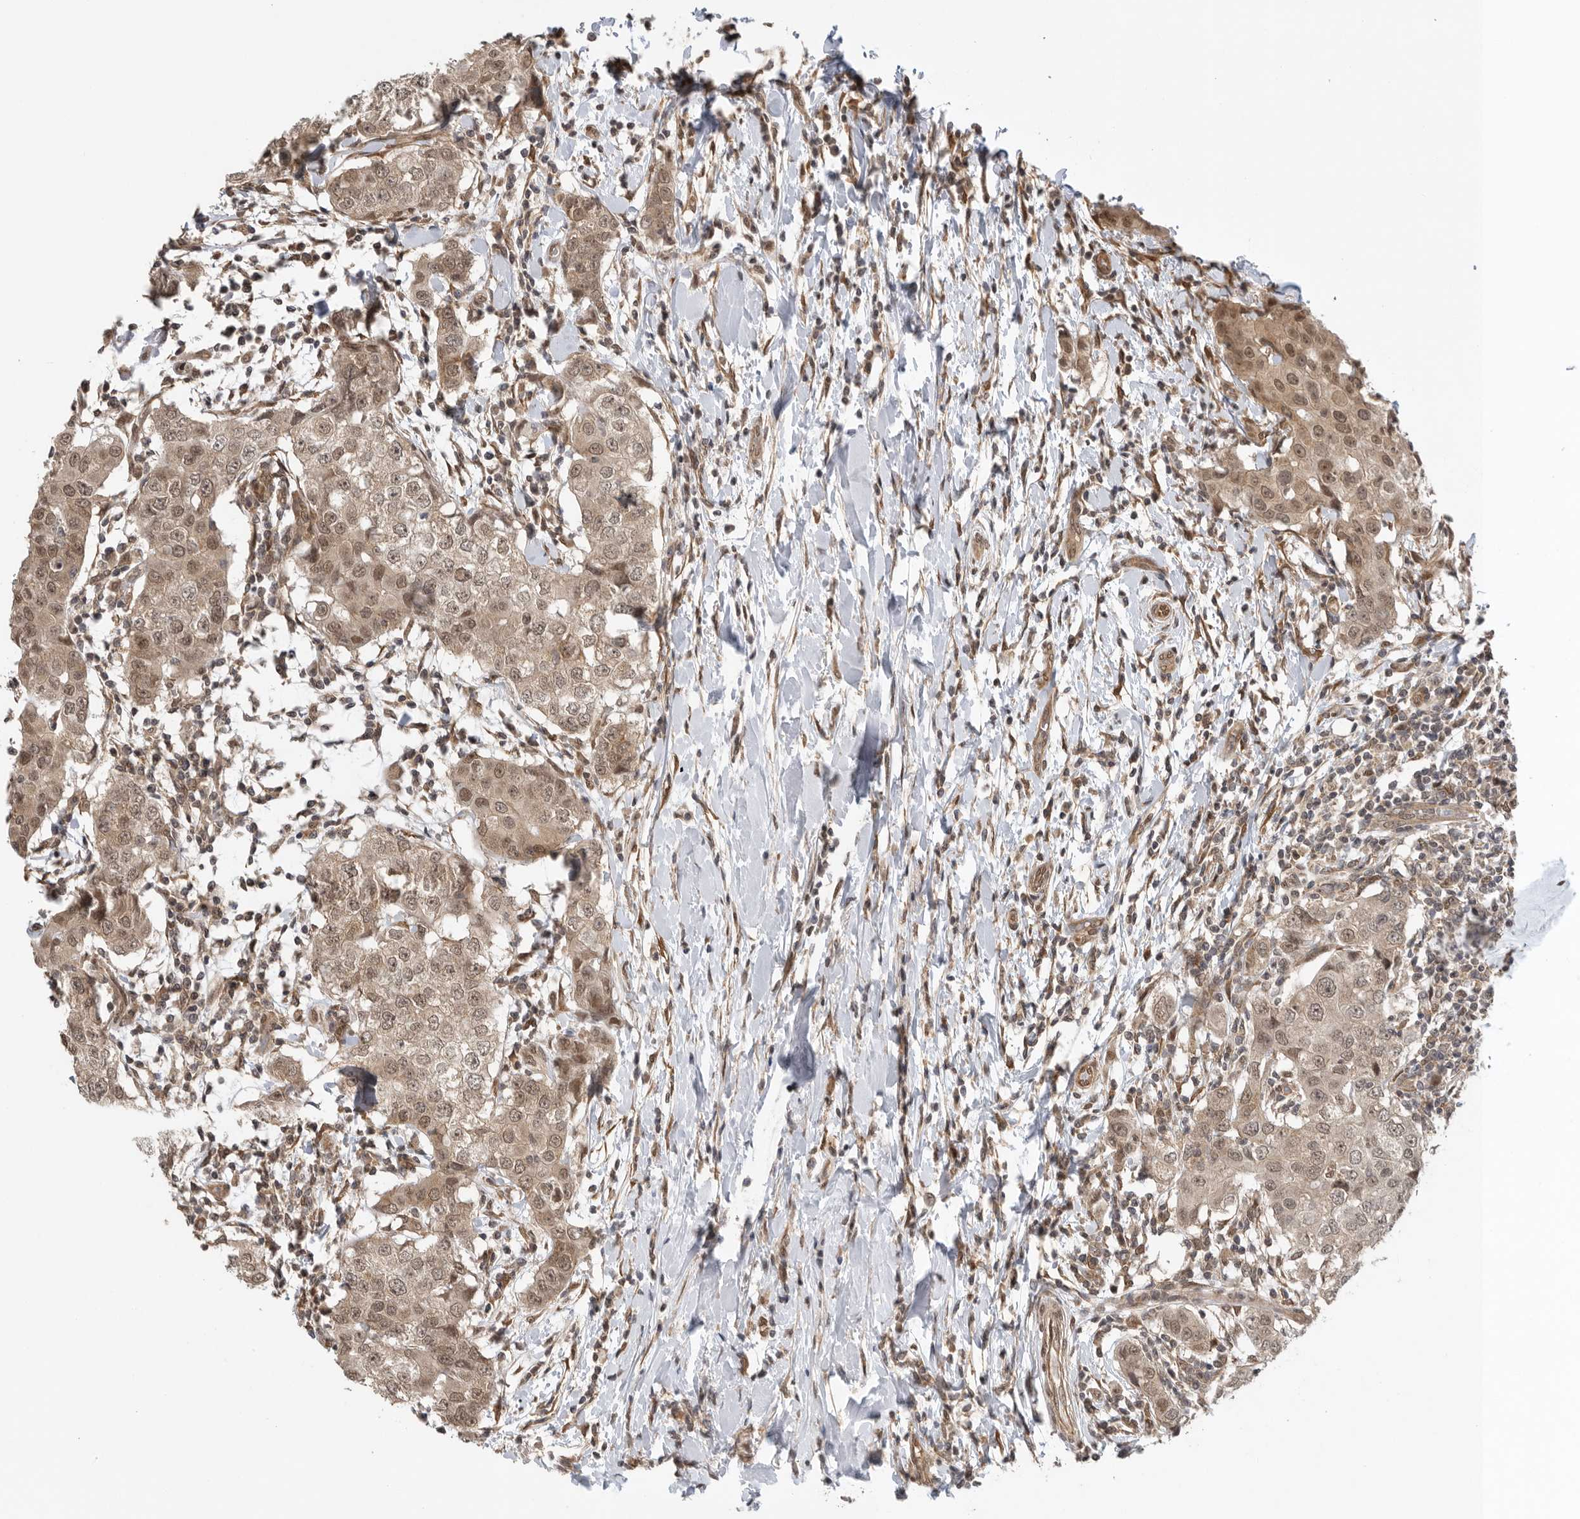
{"staining": {"intensity": "moderate", "quantity": ">75%", "location": "cytoplasmic/membranous,nuclear"}, "tissue": "breast cancer", "cell_type": "Tumor cells", "image_type": "cancer", "snomed": [{"axis": "morphology", "description": "Duct carcinoma"}, {"axis": "topography", "description": "Breast"}], "caption": "Brown immunohistochemical staining in breast intraductal carcinoma reveals moderate cytoplasmic/membranous and nuclear expression in about >75% of tumor cells. Using DAB (brown) and hematoxylin (blue) stains, captured at high magnification using brightfield microscopy.", "gene": "VPS50", "patient": {"sex": "female", "age": 27}}